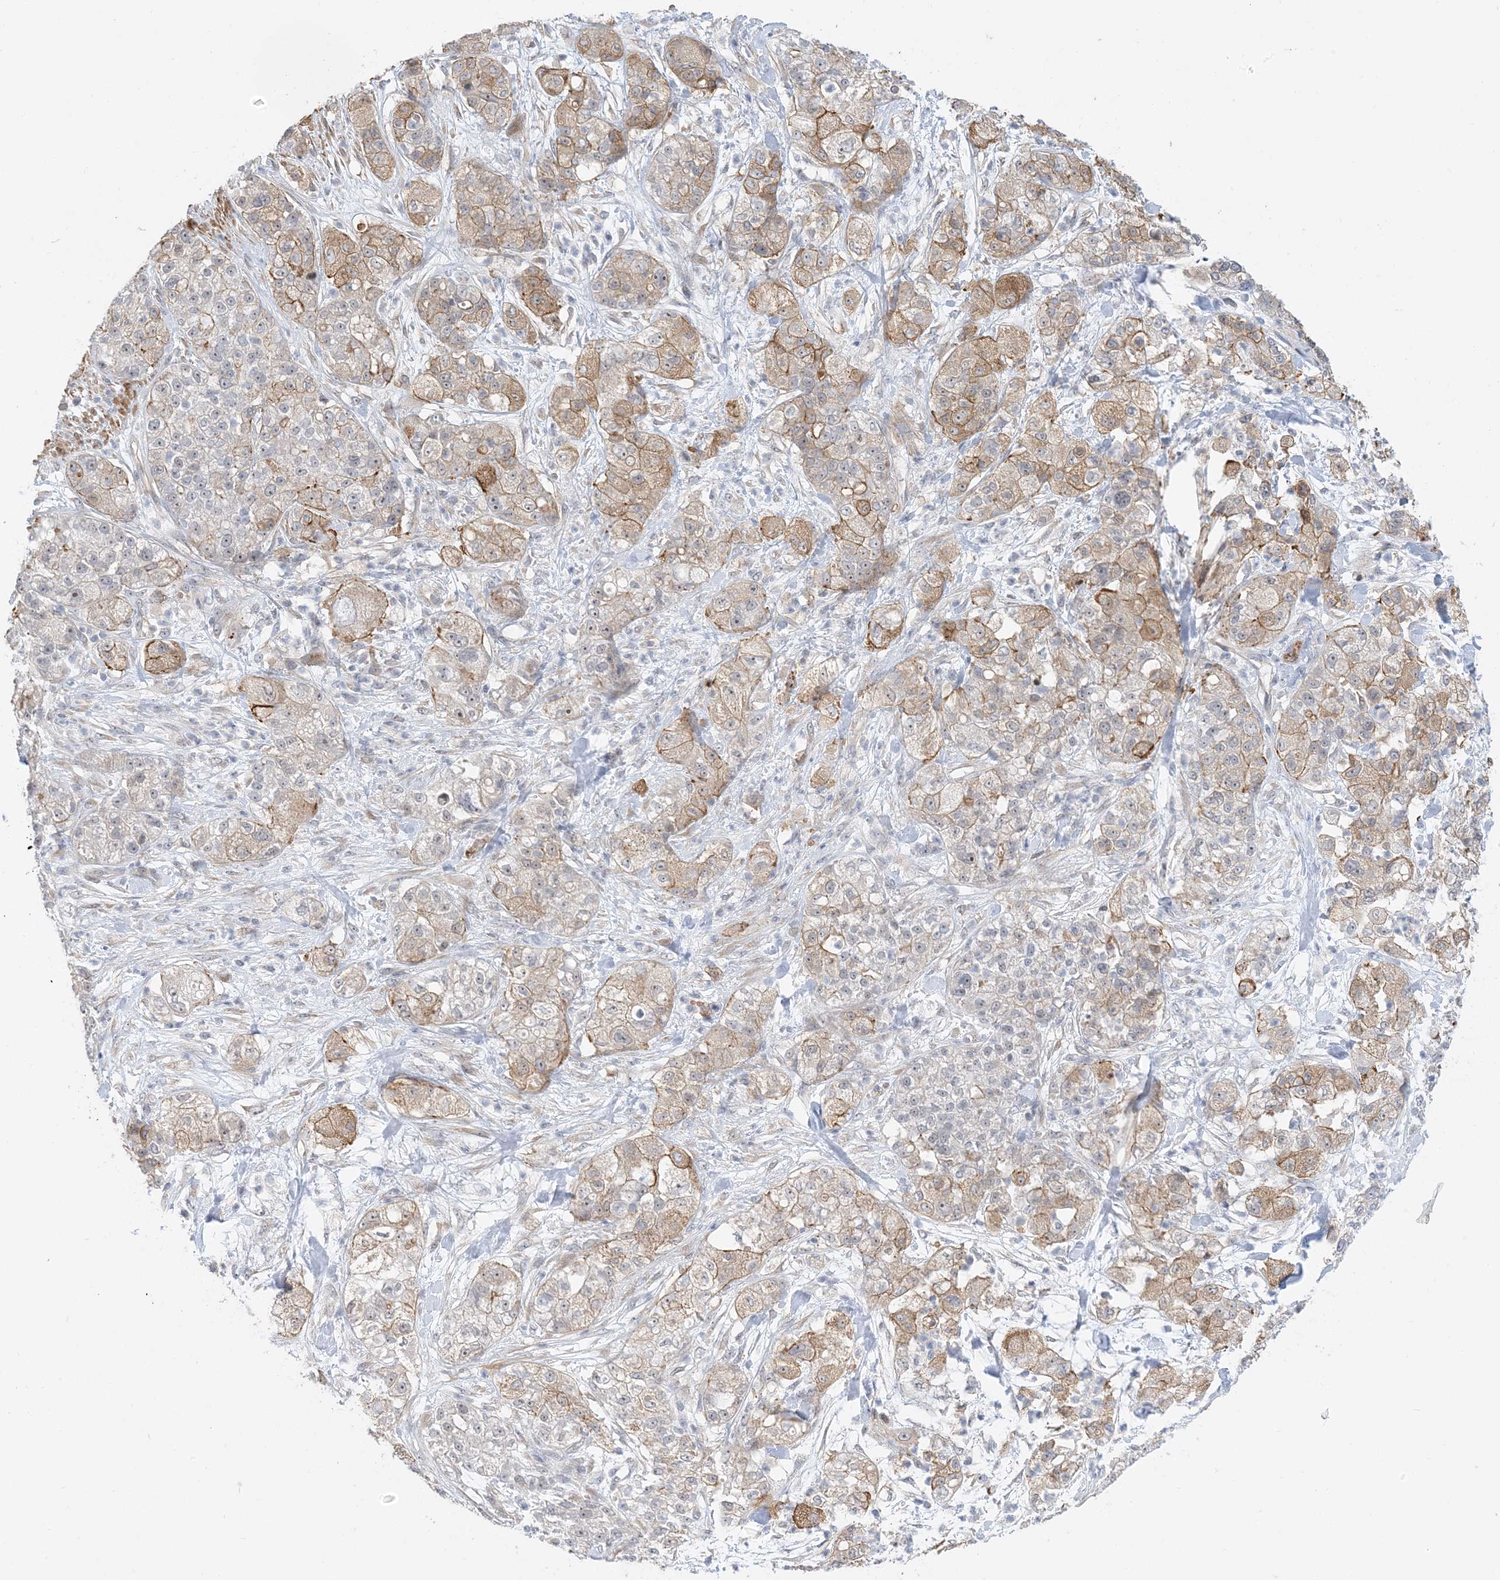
{"staining": {"intensity": "moderate", "quantity": "25%-75%", "location": "cytoplasmic/membranous"}, "tissue": "pancreatic cancer", "cell_type": "Tumor cells", "image_type": "cancer", "snomed": [{"axis": "morphology", "description": "Adenocarcinoma, NOS"}, {"axis": "topography", "description": "Pancreas"}], "caption": "Immunohistochemical staining of human adenocarcinoma (pancreatic) exhibits moderate cytoplasmic/membranous protein expression in about 25%-75% of tumor cells.", "gene": "IL36B", "patient": {"sex": "female", "age": 78}}